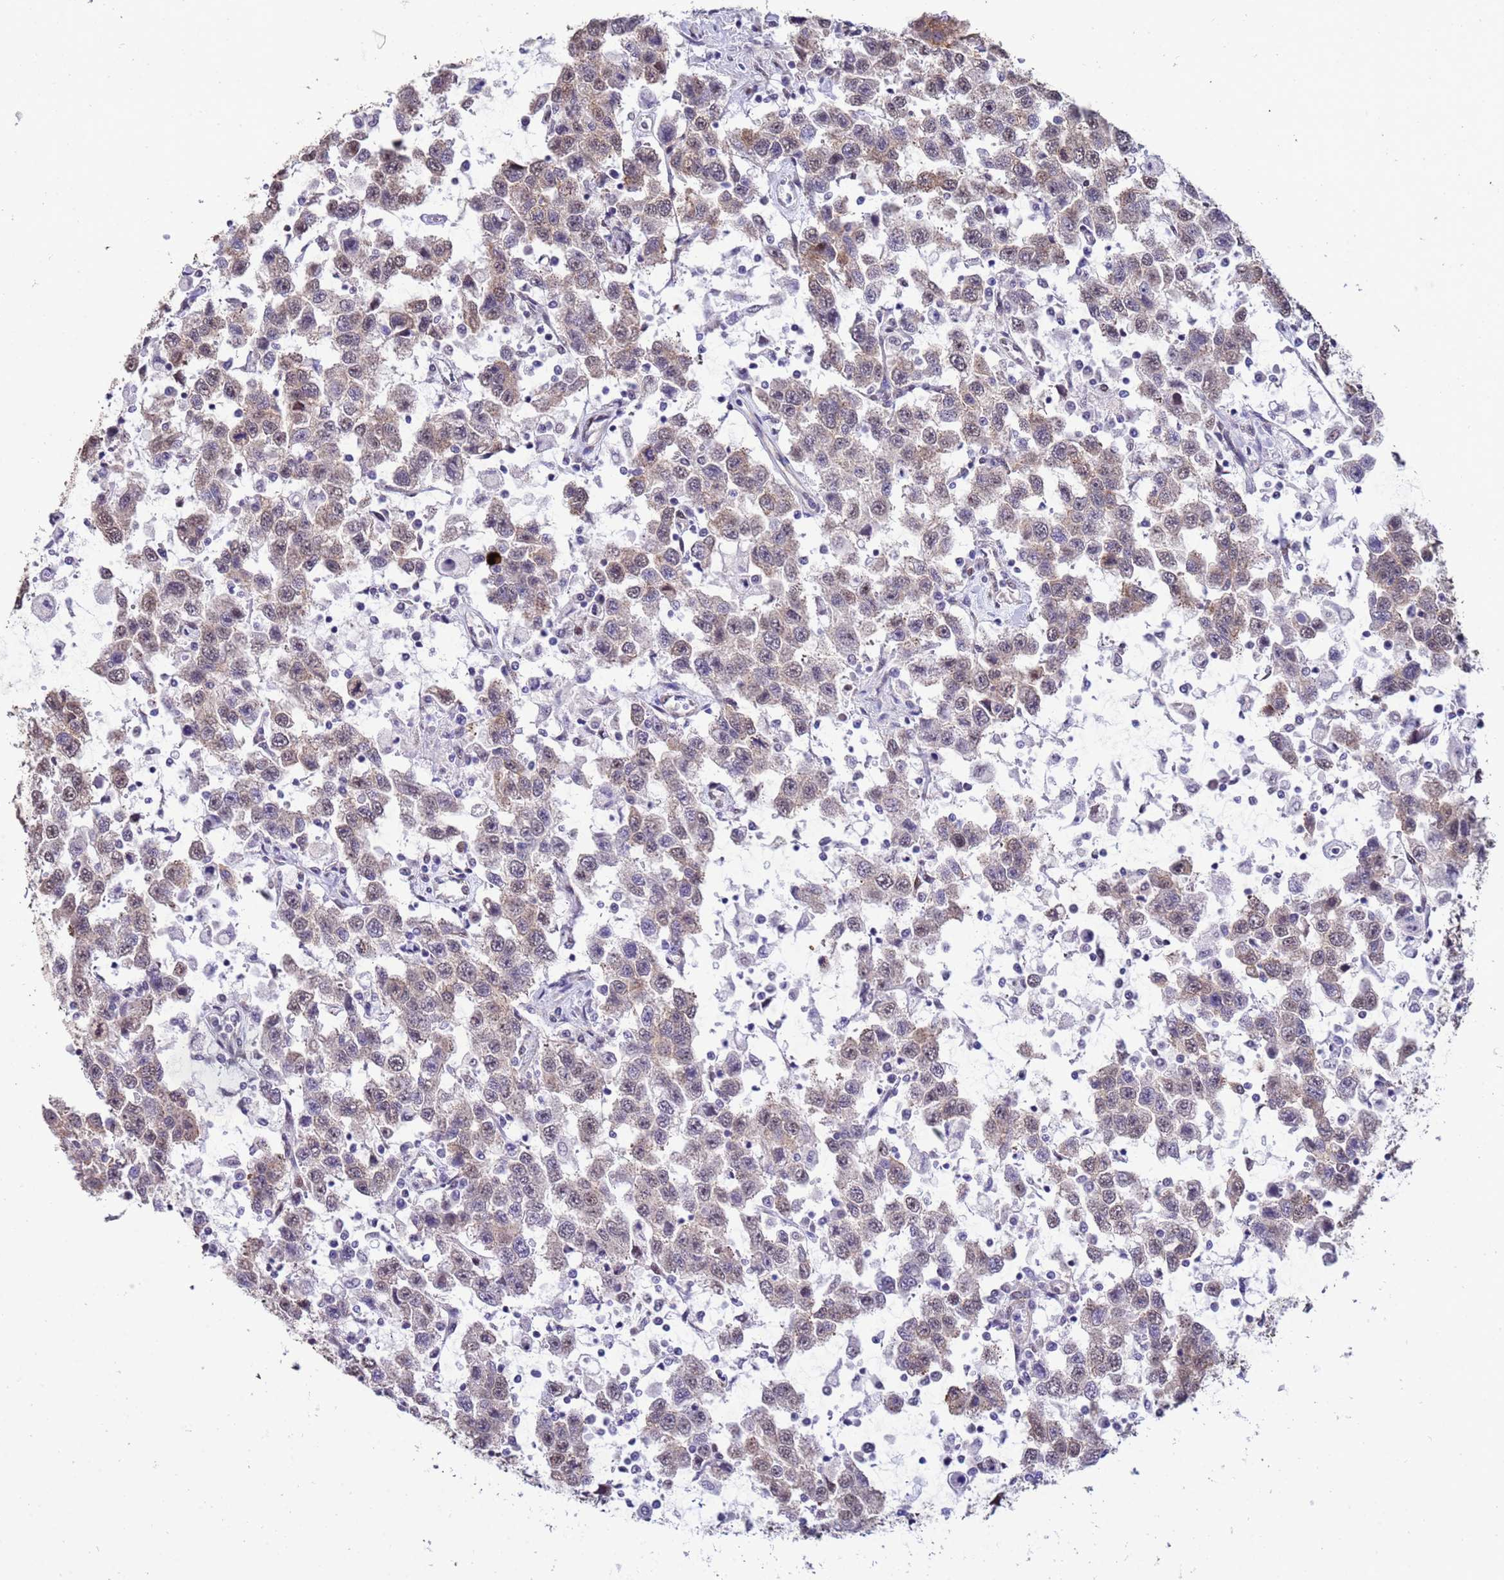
{"staining": {"intensity": "weak", "quantity": "25%-75%", "location": "cytoplasmic/membranous"}, "tissue": "testis cancer", "cell_type": "Tumor cells", "image_type": "cancer", "snomed": [{"axis": "morphology", "description": "Seminoma, NOS"}, {"axis": "topography", "description": "Testis"}], "caption": "Immunohistochemical staining of testis cancer (seminoma) demonstrates low levels of weak cytoplasmic/membranous expression in about 25%-75% of tumor cells.", "gene": "TRIP6", "patient": {"sex": "male", "age": 41}}